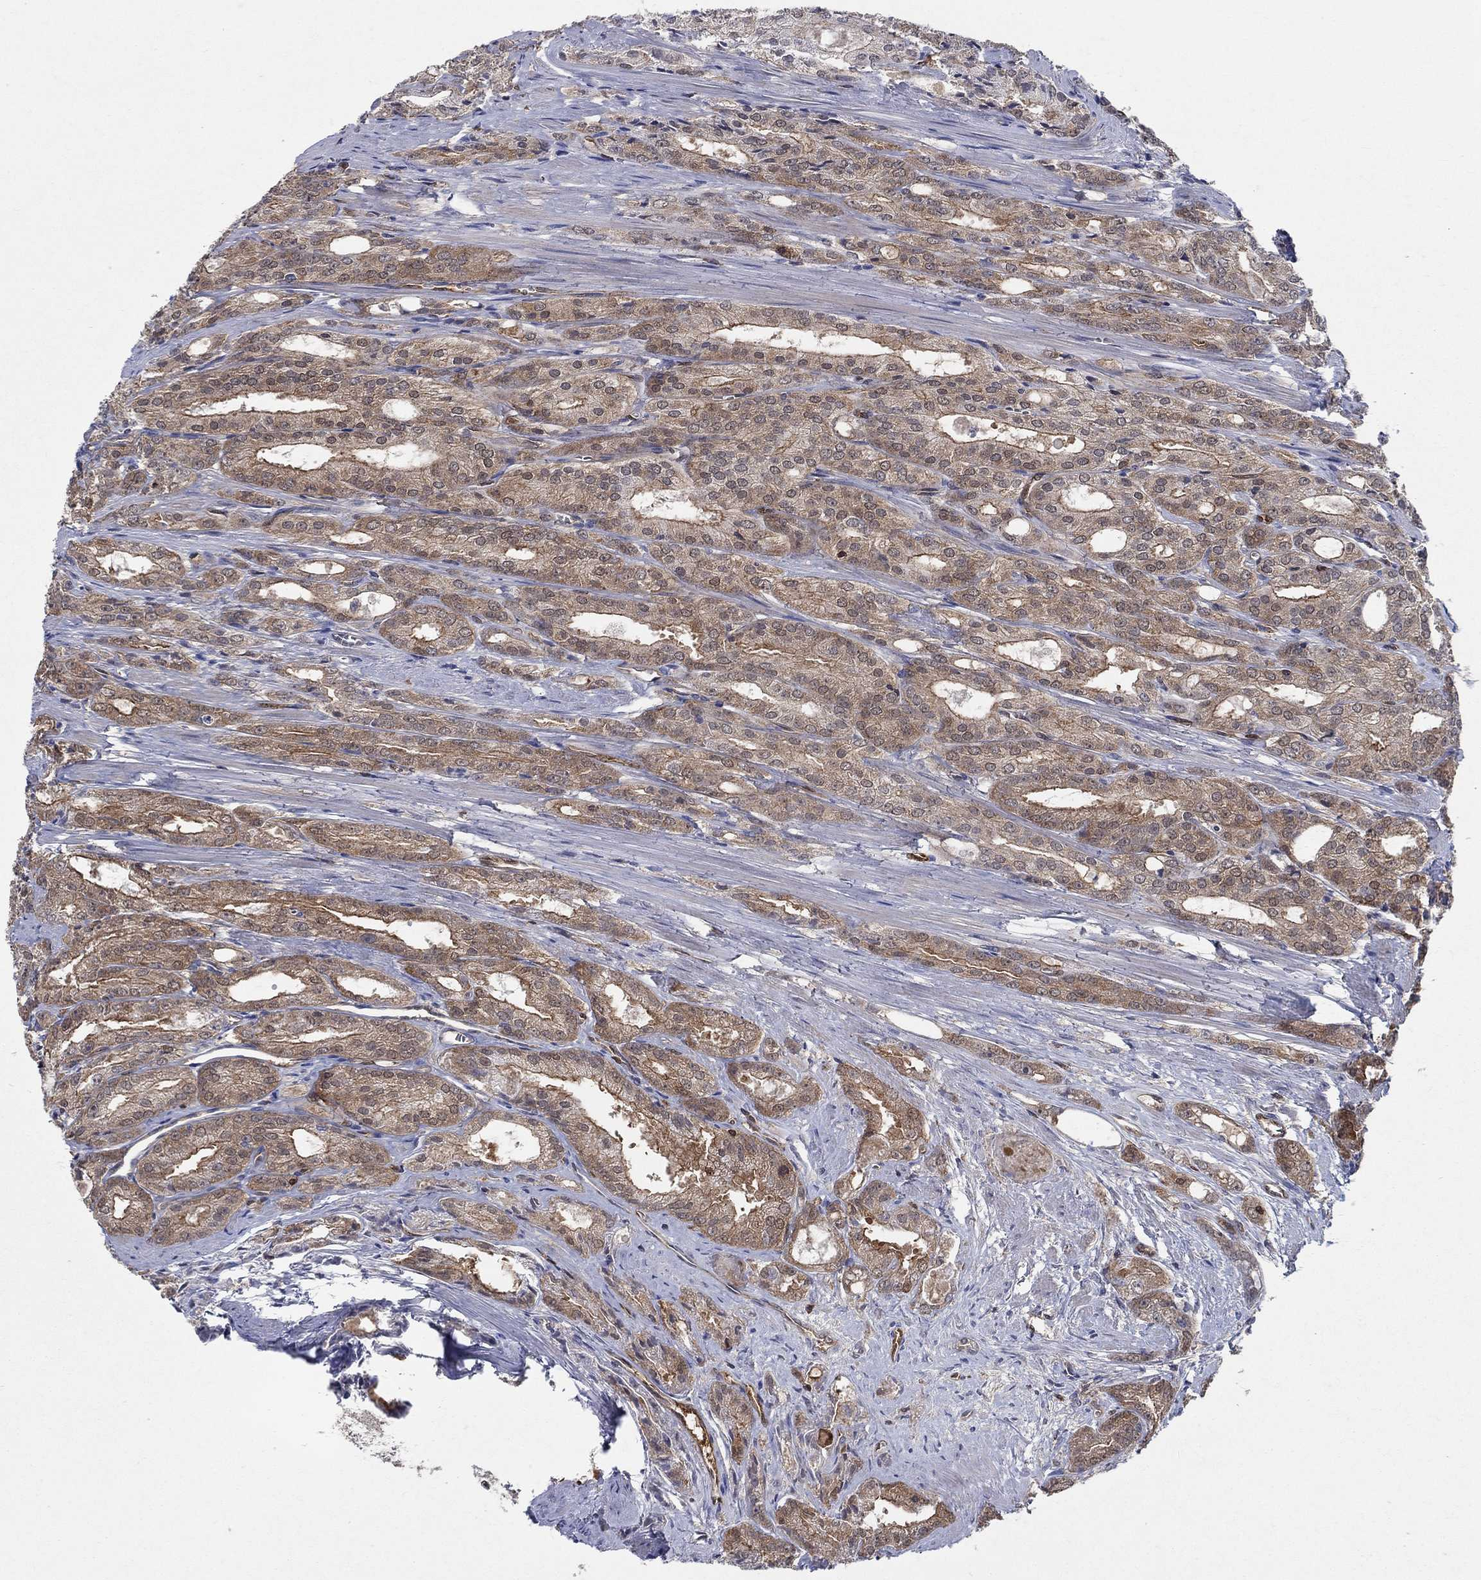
{"staining": {"intensity": "strong", "quantity": "<25%", "location": "cytoplasmic/membranous"}, "tissue": "prostate cancer", "cell_type": "Tumor cells", "image_type": "cancer", "snomed": [{"axis": "morphology", "description": "Adenocarcinoma, NOS"}, {"axis": "morphology", "description": "Adenocarcinoma, High grade"}, {"axis": "topography", "description": "Prostate"}], "caption": "Prostate adenocarcinoma (high-grade) was stained to show a protein in brown. There is medium levels of strong cytoplasmic/membranous expression in about <25% of tumor cells. (brown staining indicates protein expression, while blue staining denotes nuclei).", "gene": "AGFG2", "patient": {"sex": "male", "age": 70}}